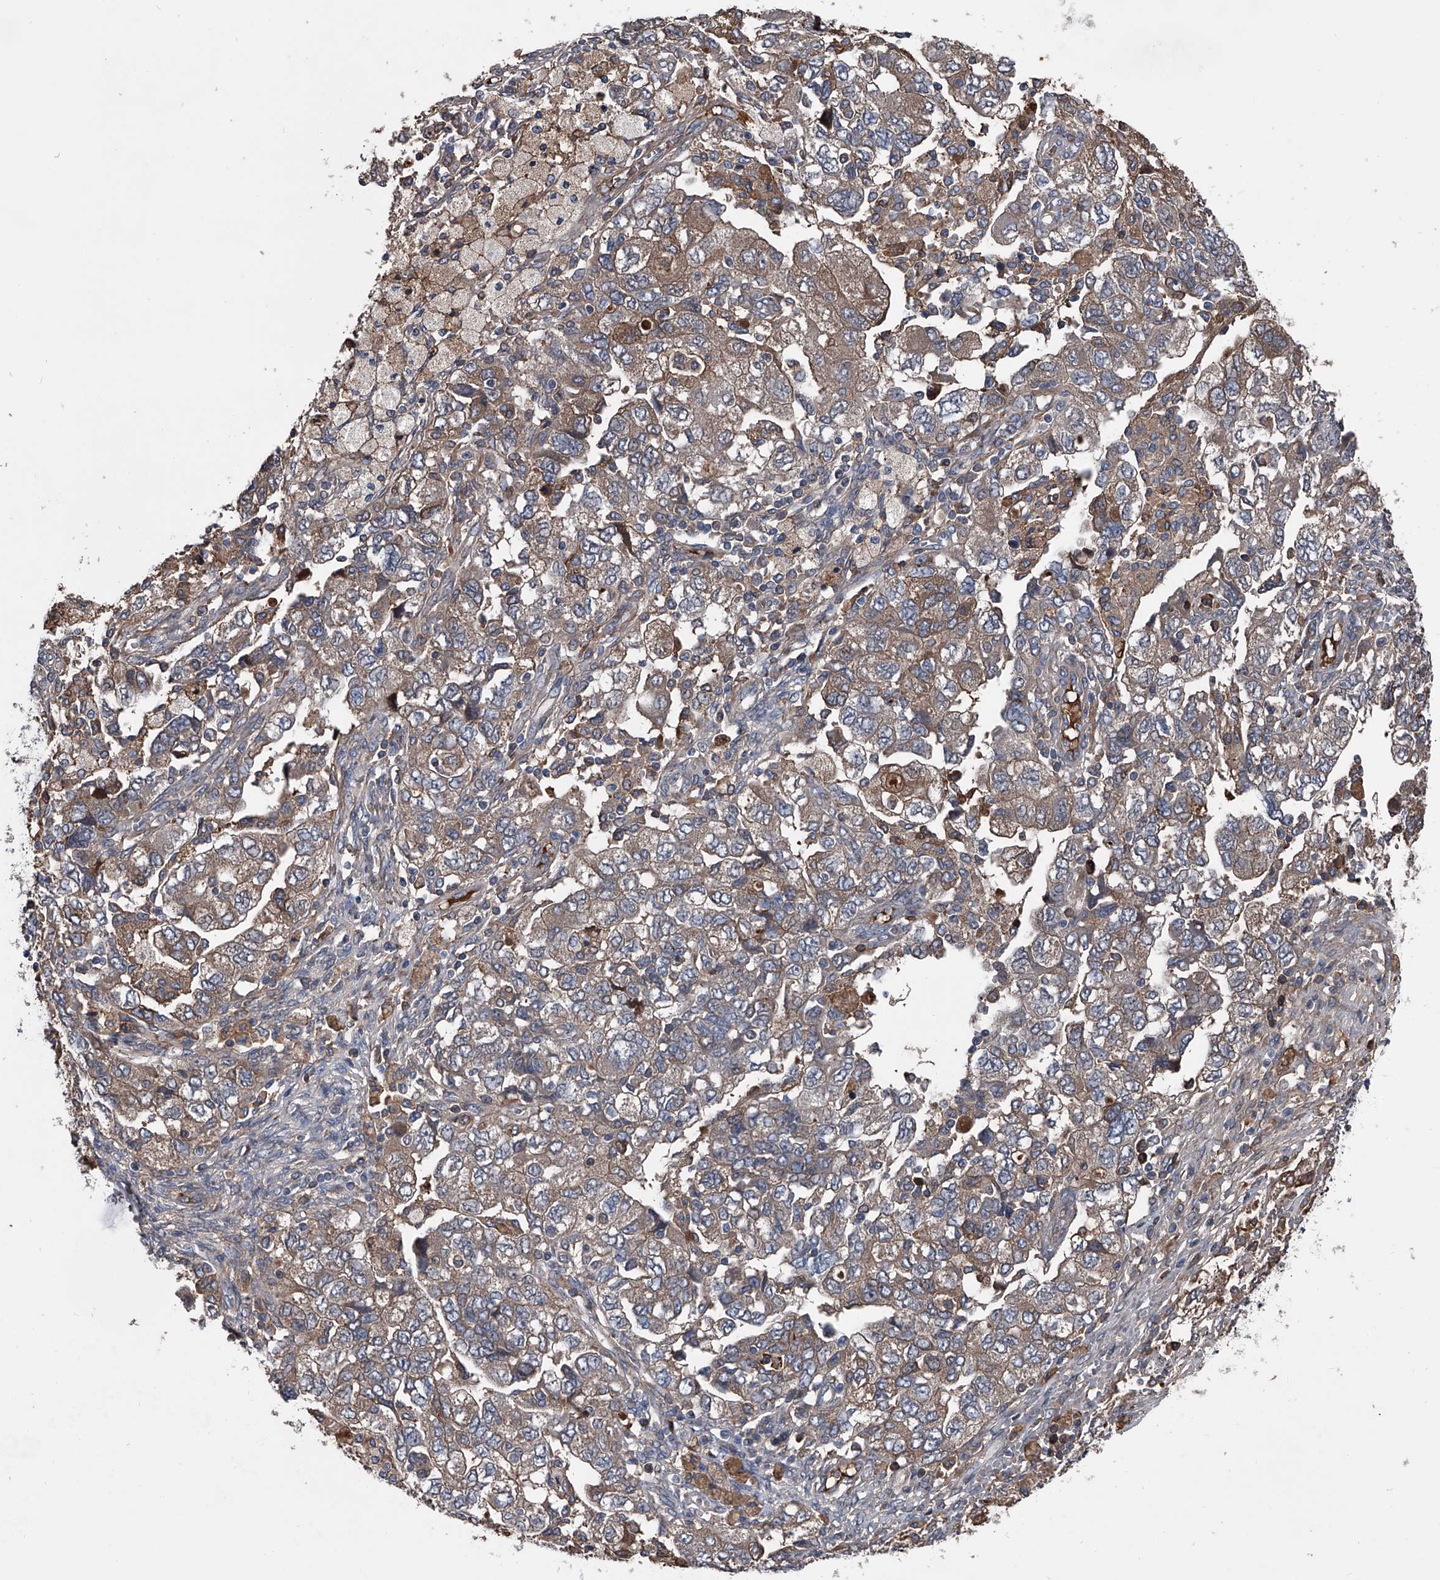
{"staining": {"intensity": "moderate", "quantity": ">75%", "location": "cytoplasmic/membranous"}, "tissue": "ovarian cancer", "cell_type": "Tumor cells", "image_type": "cancer", "snomed": [{"axis": "morphology", "description": "Carcinoma, NOS"}, {"axis": "morphology", "description": "Cystadenocarcinoma, serous, NOS"}, {"axis": "topography", "description": "Ovary"}], "caption": "A histopathology image showing moderate cytoplasmic/membranous expression in approximately >75% of tumor cells in ovarian cancer, as visualized by brown immunohistochemical staining.", "gene": "KIF13A", "patient": {"sex": "female", "age": 69}}